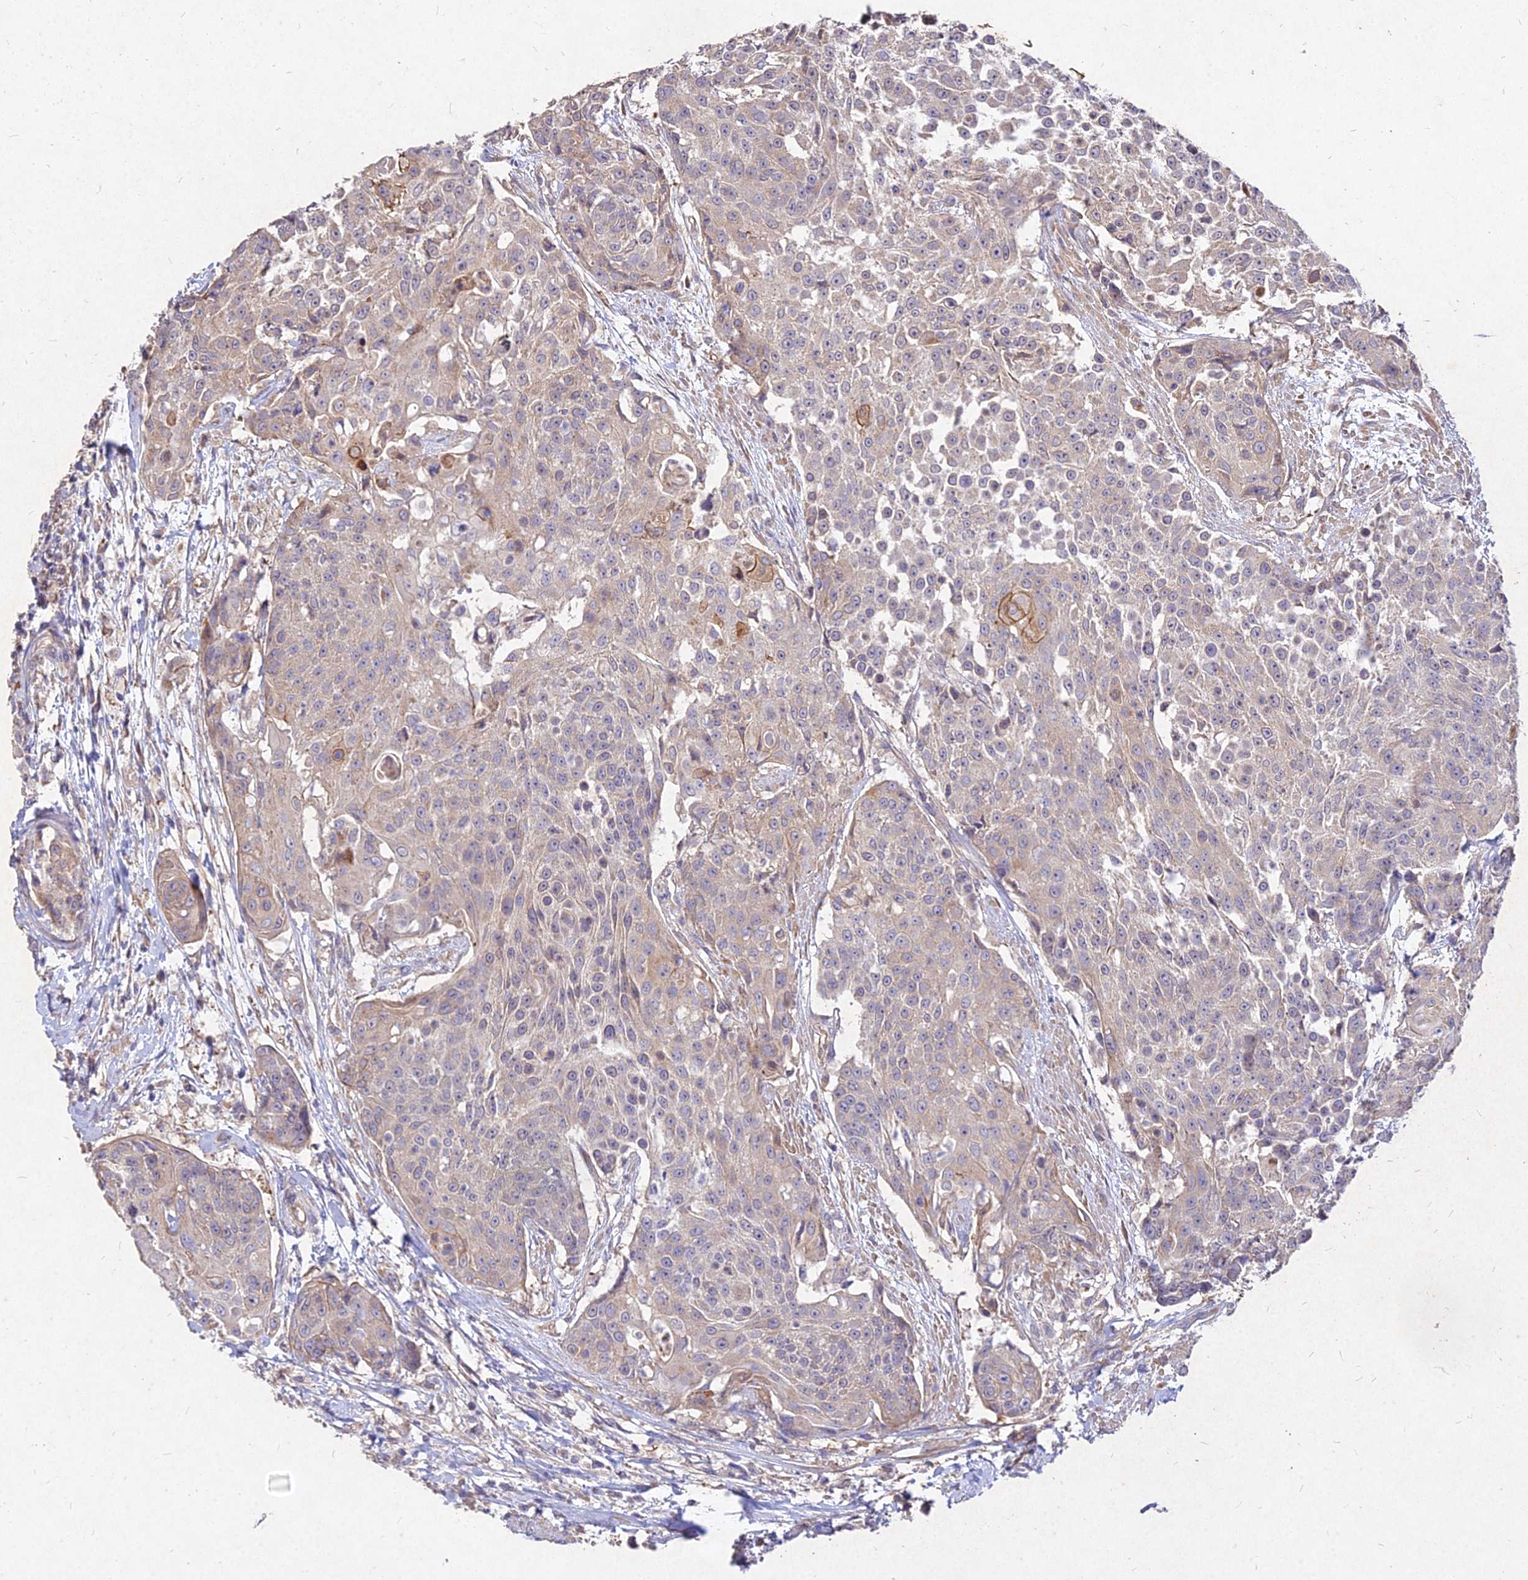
{"staining": {"intensity": "moderate", "quantity": "<25%", "location": "cytoplasmic/membranous"}, "tissue": "urothelial cancer", "cell_type": "Tumor cells", "image_type": "cancer", "snomed": [{"axis": "morphology", "description": "Urothelial carcinoma, High grade"}, {"axis": "topography", "description": "Urinary bladder"}], "caption": "Approximately <25% of tumor cells in human urothelial cancer demonstrate moderate cytoplasmic/membranous protein positivity as visualized by brown immunohistochemical staining.", "gene": "SKA1", "patient": {"sex": "female", "age": 63}}